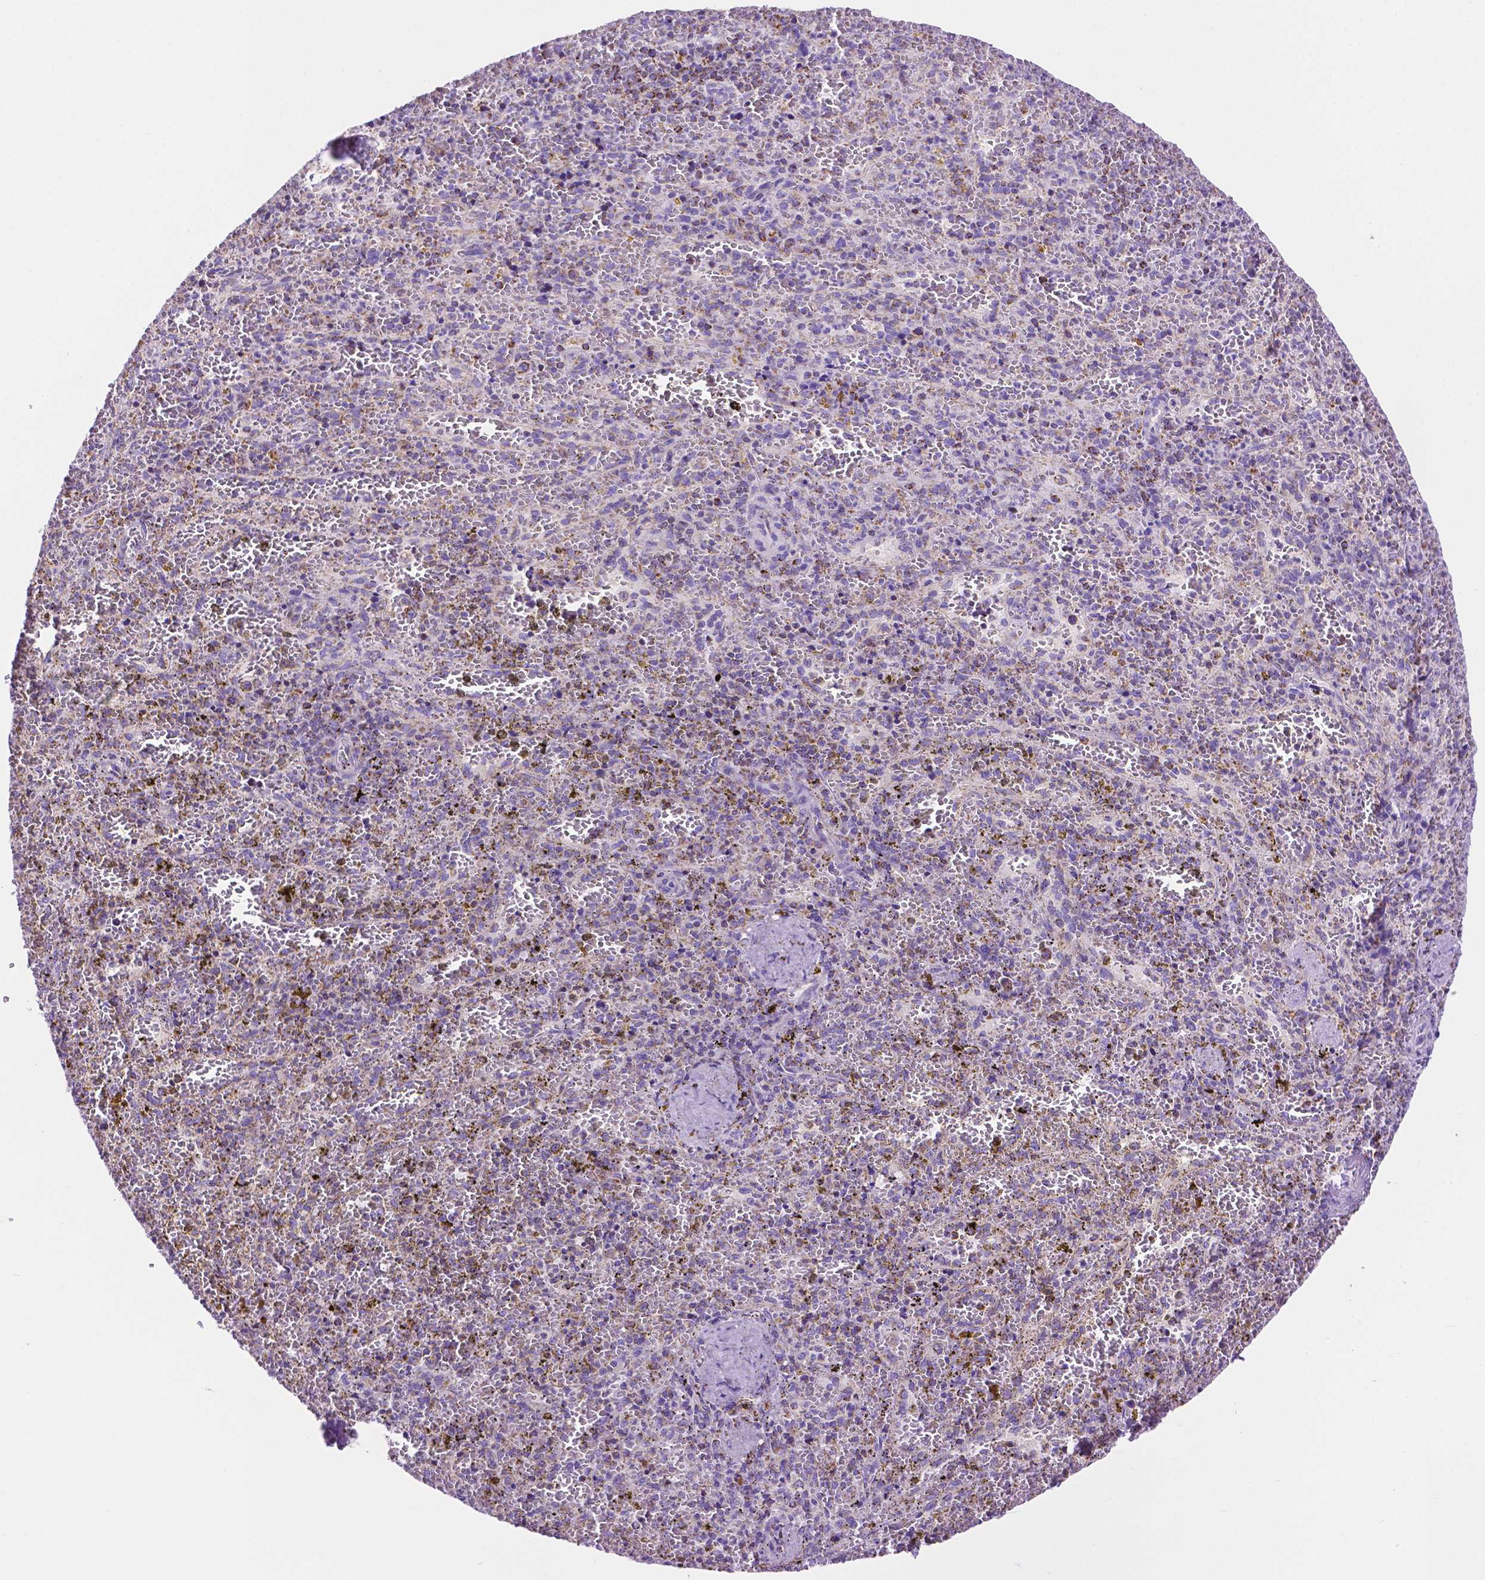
{"staining": {"intensity": "moderate", "quantity": "<25%", "location": "cytoplasmic/membranous"}, "tissue": "spleen", "cell_type": "Cells in red pulp", "image_type": "normal", "snomed": [{"axis": "morphology", "description": "Normal tissue, NOS"}, {"axis": "topography", "description": "Spleen"}], "caption": "Protein staining of unremarkable spleen shows moderate cytoplasmic/membranous positivity in approximately <25% of cells in red pulp. The staining was performed using DAB (3,3'-diaminobenzidine), with brown indicating positive protein expression. Nuclei are stained blue with hematoxylin.", "gene": "GDPD5", "patient": {"sex": "female", "age": 50}}